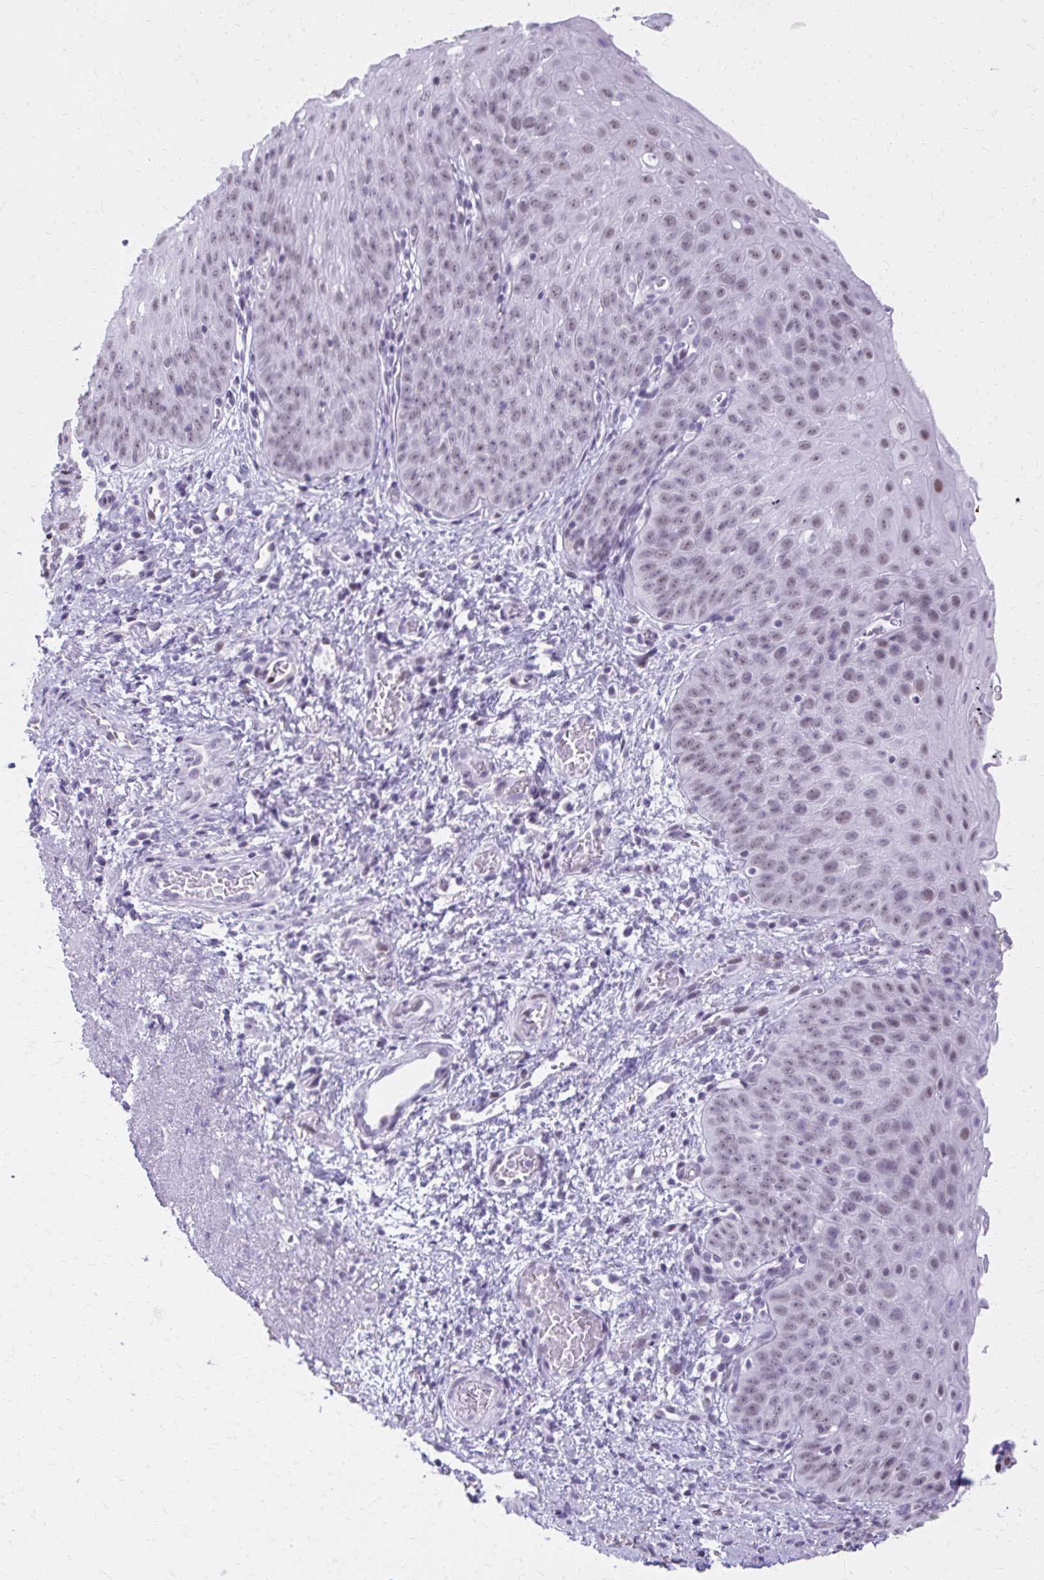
{"staining": {"intensity": "weak", "quantity": "25%-75%", "location": "nuclear"}, "tissue": "esophagus", "cell_type": "Squamous epithelial cells", "image_type": "normal", "snomed": [{"axis": "morphology", "description": "Normal tissue, NOS"}, {"axis": "topography", "description": "Esophagus"}], "caption": "Benign esophagus was stained to show a protein in brown. There is low levels of weak nuclear positivity in about 25%-75% of squamous epithelial cells. The protein is stained brown, and the nuclei are stained in blue (DAB IHC with brightfield microscopy, high magnification).", "gene": "SS18", "patient": {"sex": "male", "age": 71}}